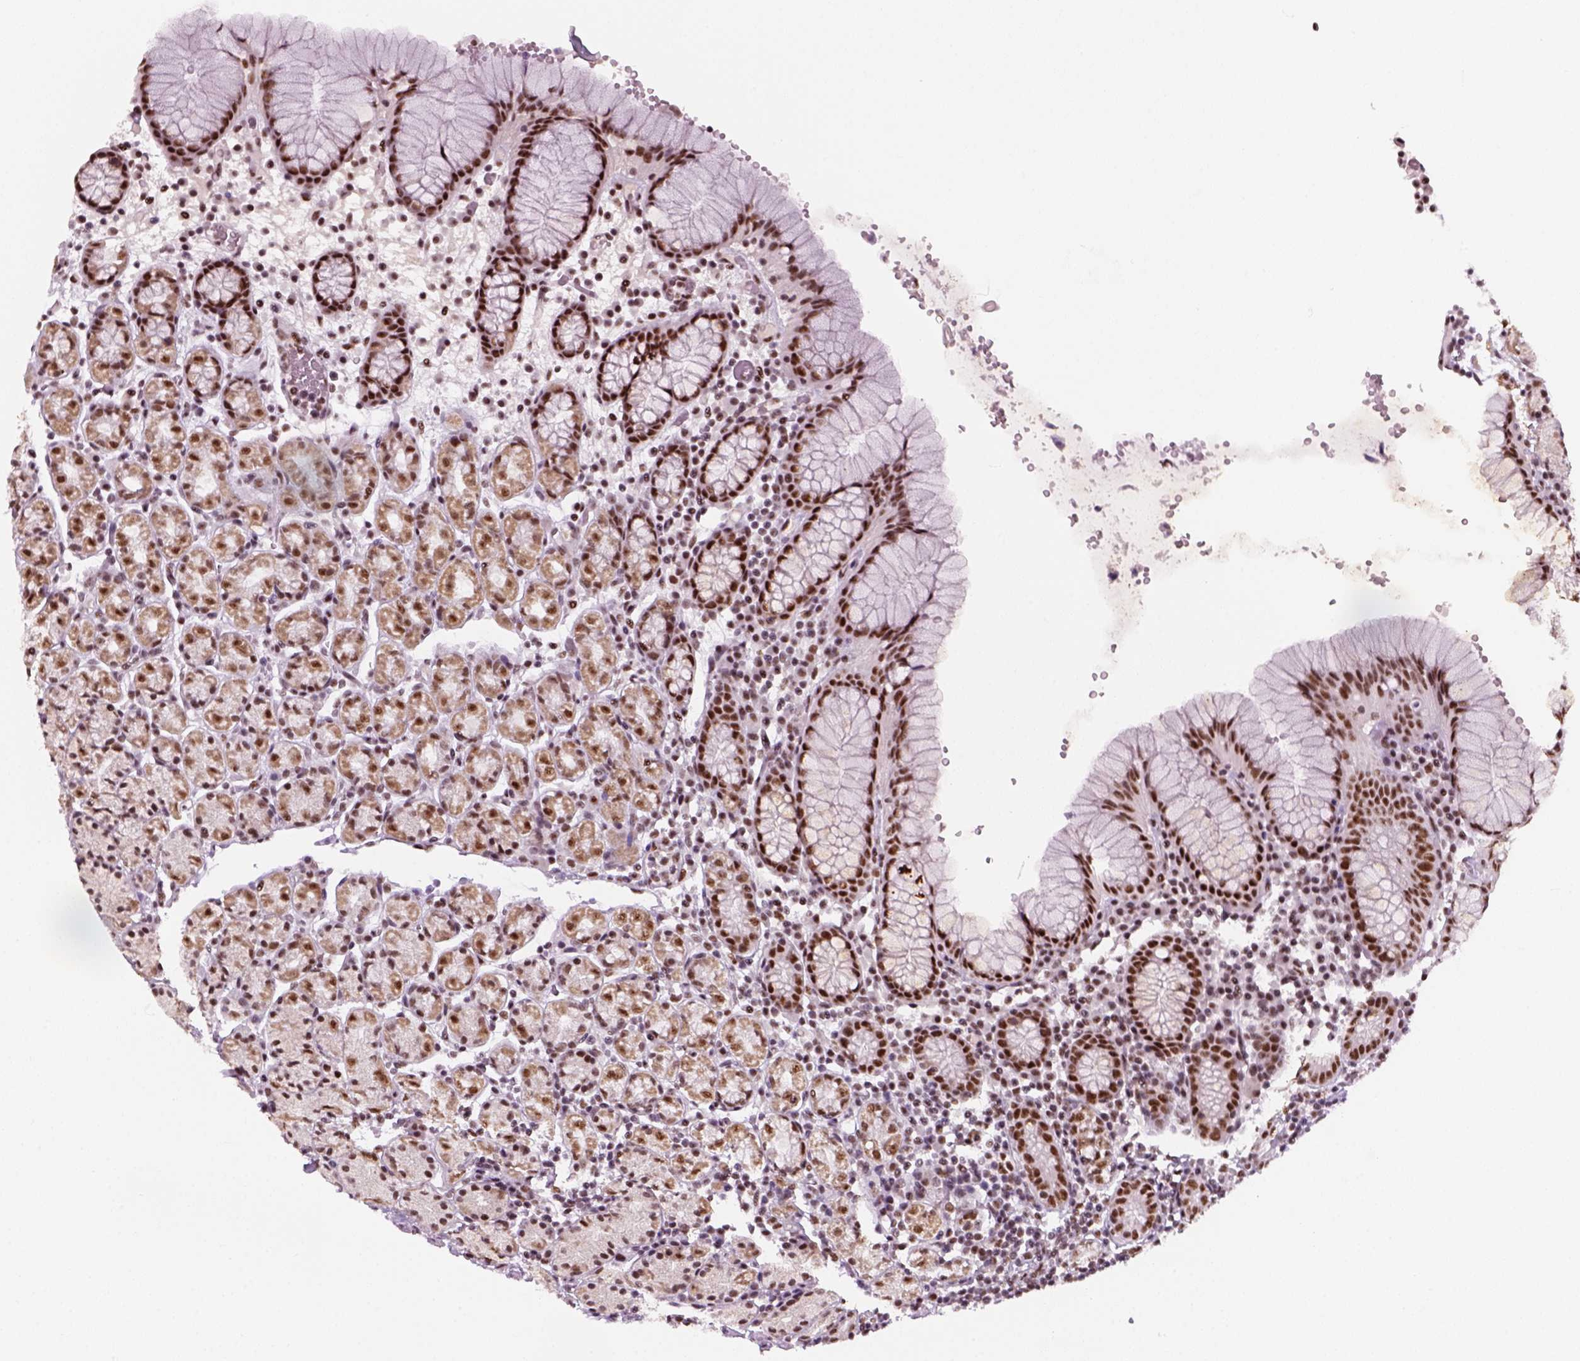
{"staining": {"intensity": "moderate", "quantity": ">75%", "location": "nuclear"}, "tissue": "stomach", "cell_type": "Glandular cells", "image_type": "normal", "snomed": [{"axis": "morphology", "description": "Normal tissue, NOS"}, {"axis": "topography", "description": "Stomach, upper"}, {"axis": "topography", "description": "Stomach"}], "caption": "This micrograph shows immunohistochemistry staining of benign stomach, with medium moderate nuclear staining in approximately >75% of glandular cells.", "gene": "GTF2F1", "patient": {"sex": "male", "age": 62}}